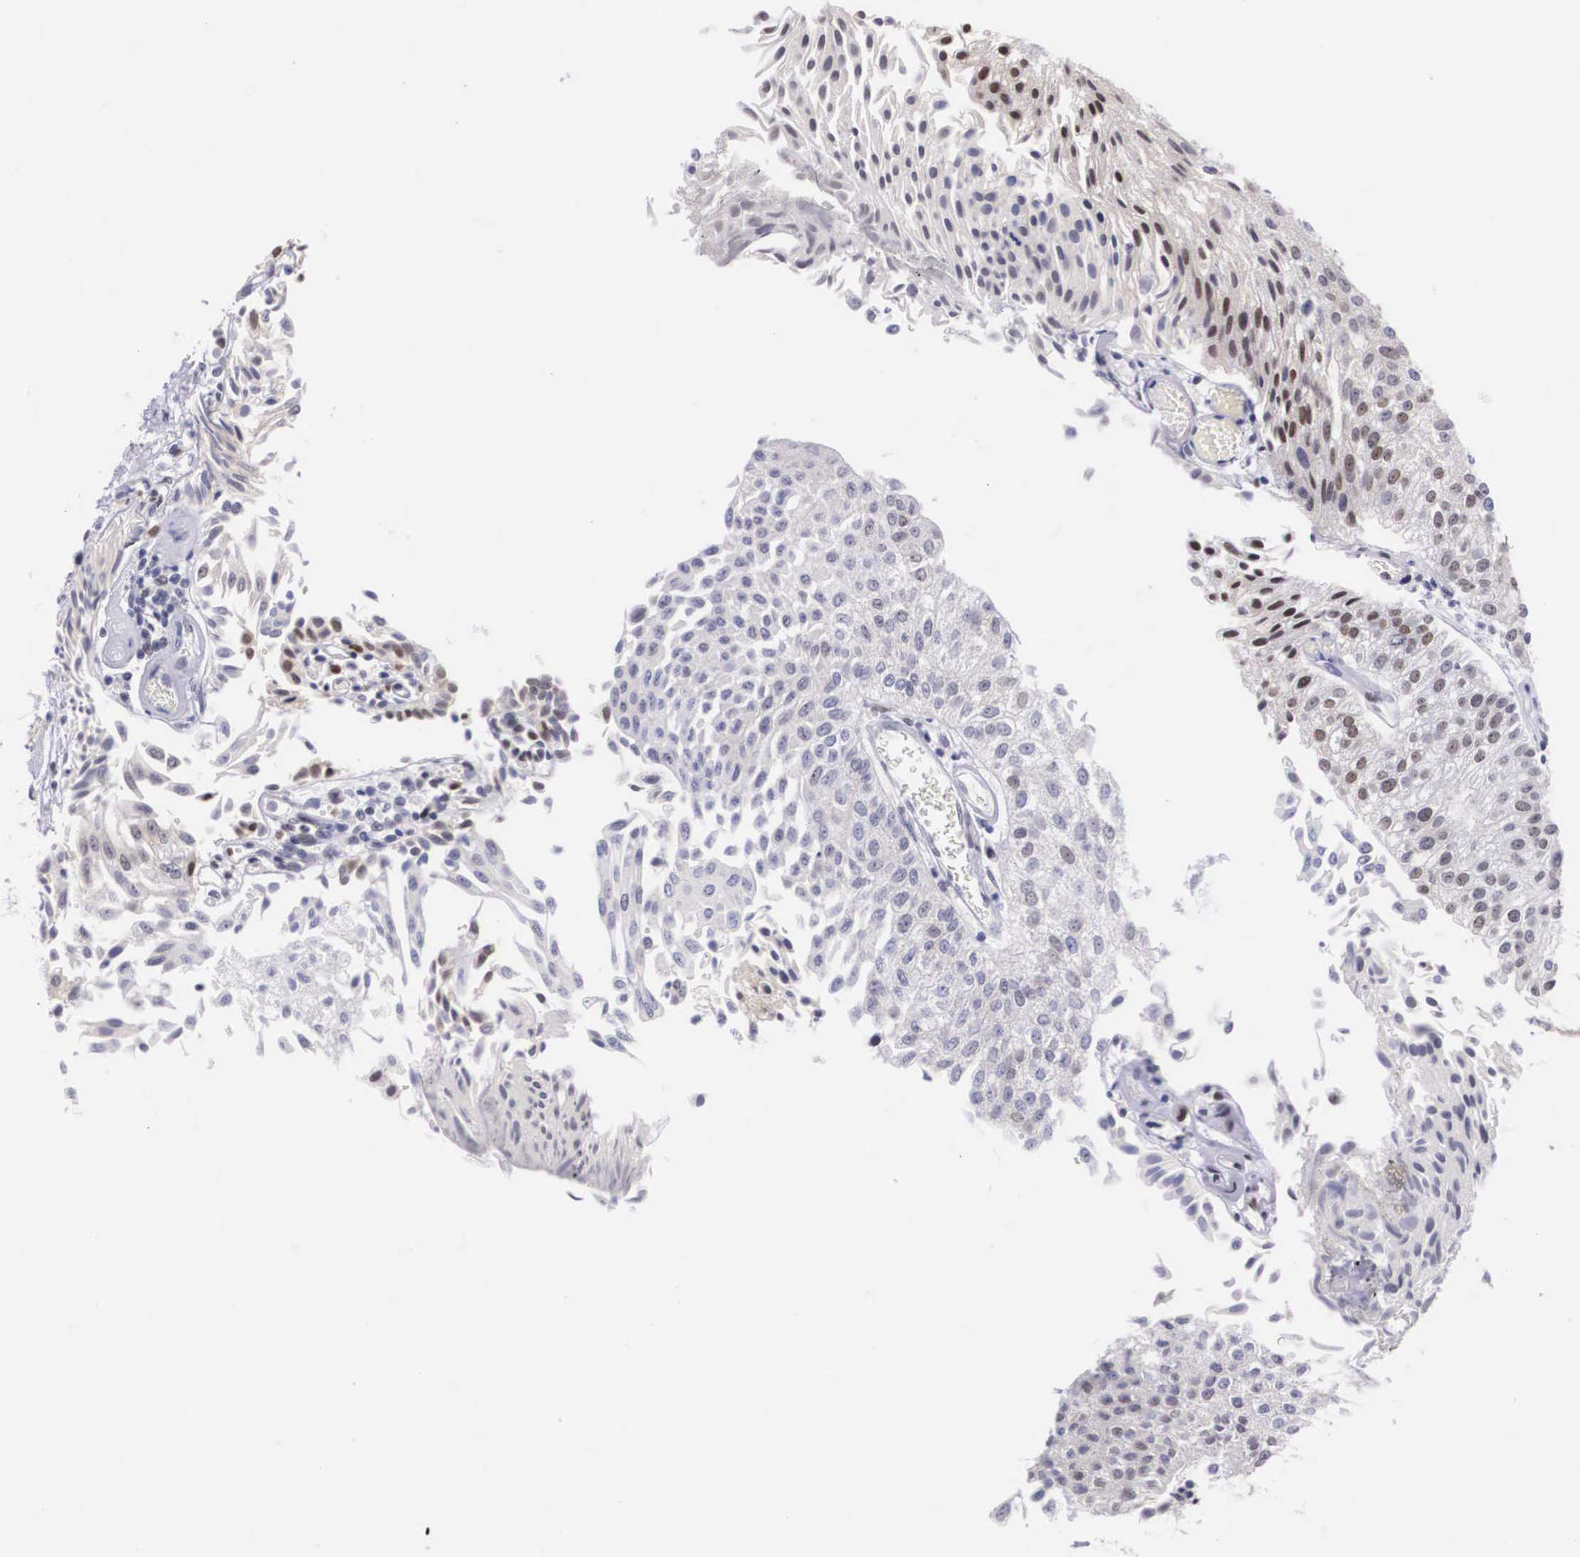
{"staining": {"intensity": "weak", "quantity": "25%-75%", "location": "nuclear"}, "tissue": "urothelial cancer", "cell_type": "Tumor cells", "image_type": "cancer", "snomed": [{"axis": "morphology", "description": "Urothelial carcinoma, Low grade"}, {"axis": "topography", "description": "Urinary bladder"}], "caption": "DAB immunohistochemical staining of urothelial cancer demonstrates weak nuclear protein expression in approximately 25%-75% of tumor cells. The protein is shown in brown color, while the nuclei are stained blue.", "gene": "ETV6", "patient": {"sex": "male", "age": 86}}